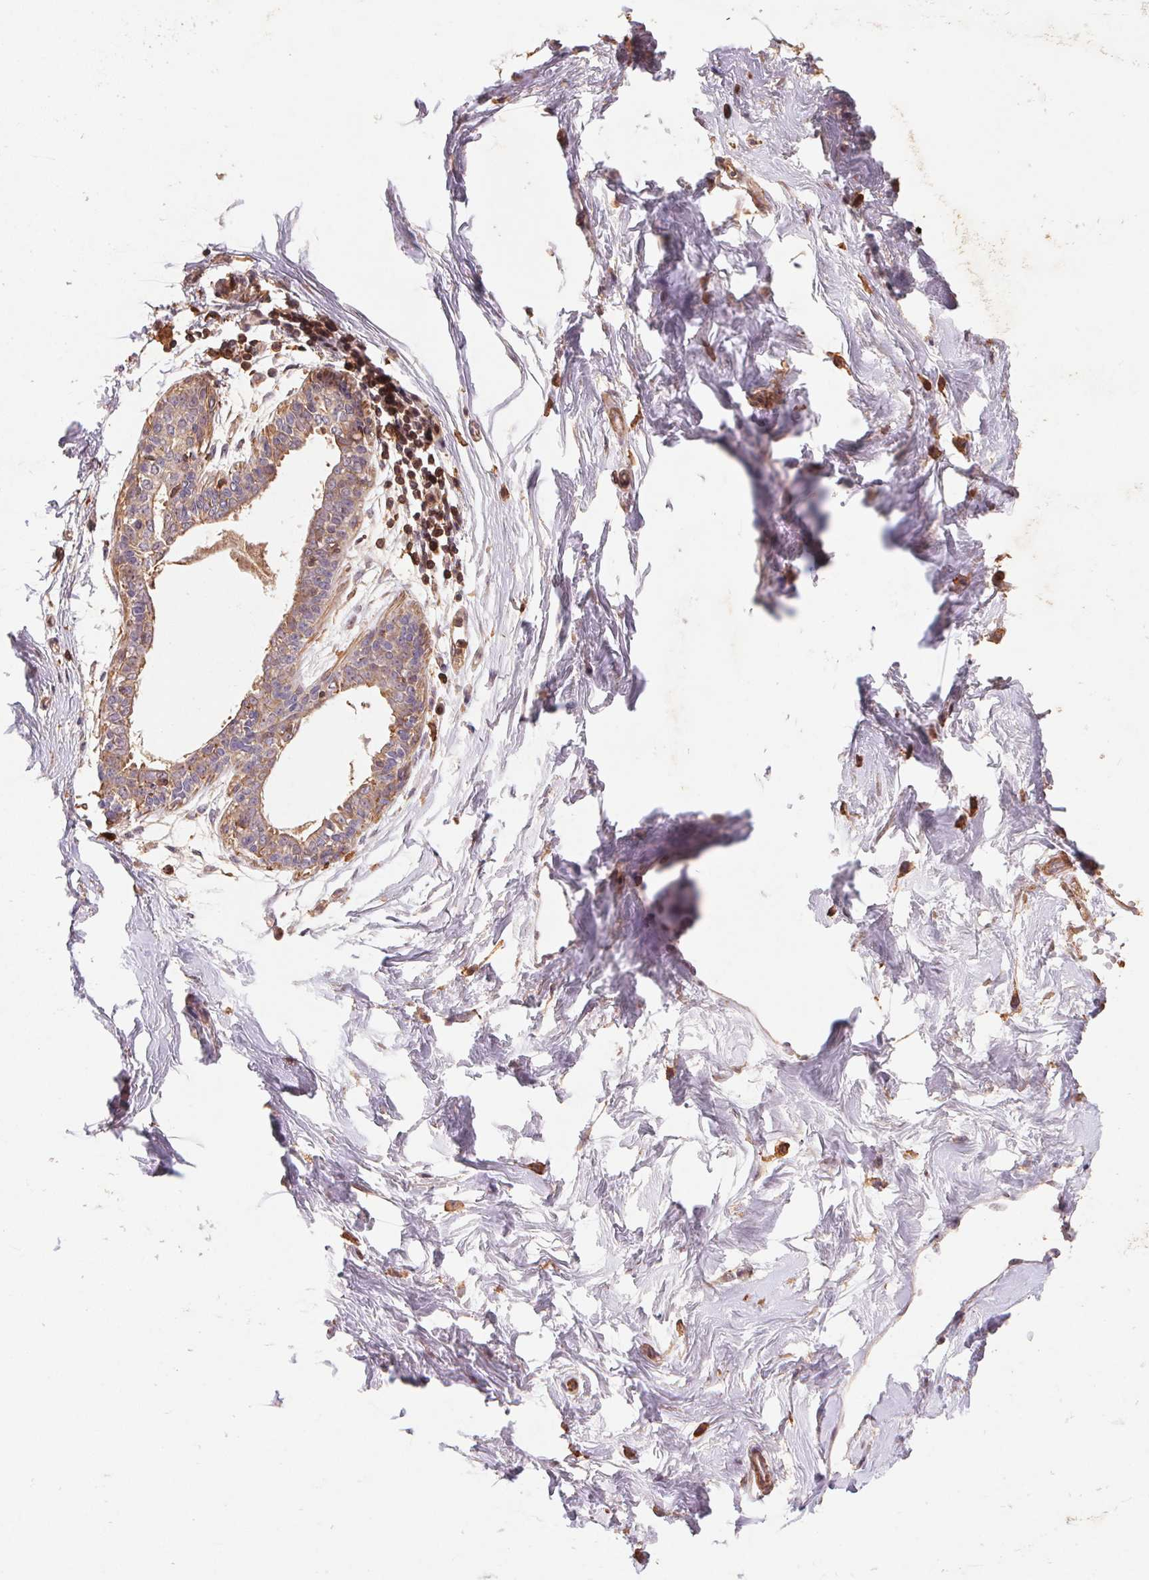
{"staining": {"intensity": "moderate", "quantity": "25%-75%", "location": "cytoplasmic/membranous"}, "tissue": "breast", "cell_type": "Adipocytes", "image_type": "normal", "snomed": [{"axis": "morphology", "description": "Normal tissue, NOS"}, {"axis": "topography", "description": "Breast"}], "caption": "Moderate cytoplasmic/membranous staining for a protein is seen in approximately 25%-75% of adipocytes of unremarkable breast using immunohistochemistry (IHC).", "gene": "ATG10", "patient": {"sex": "female", "age": 45}}